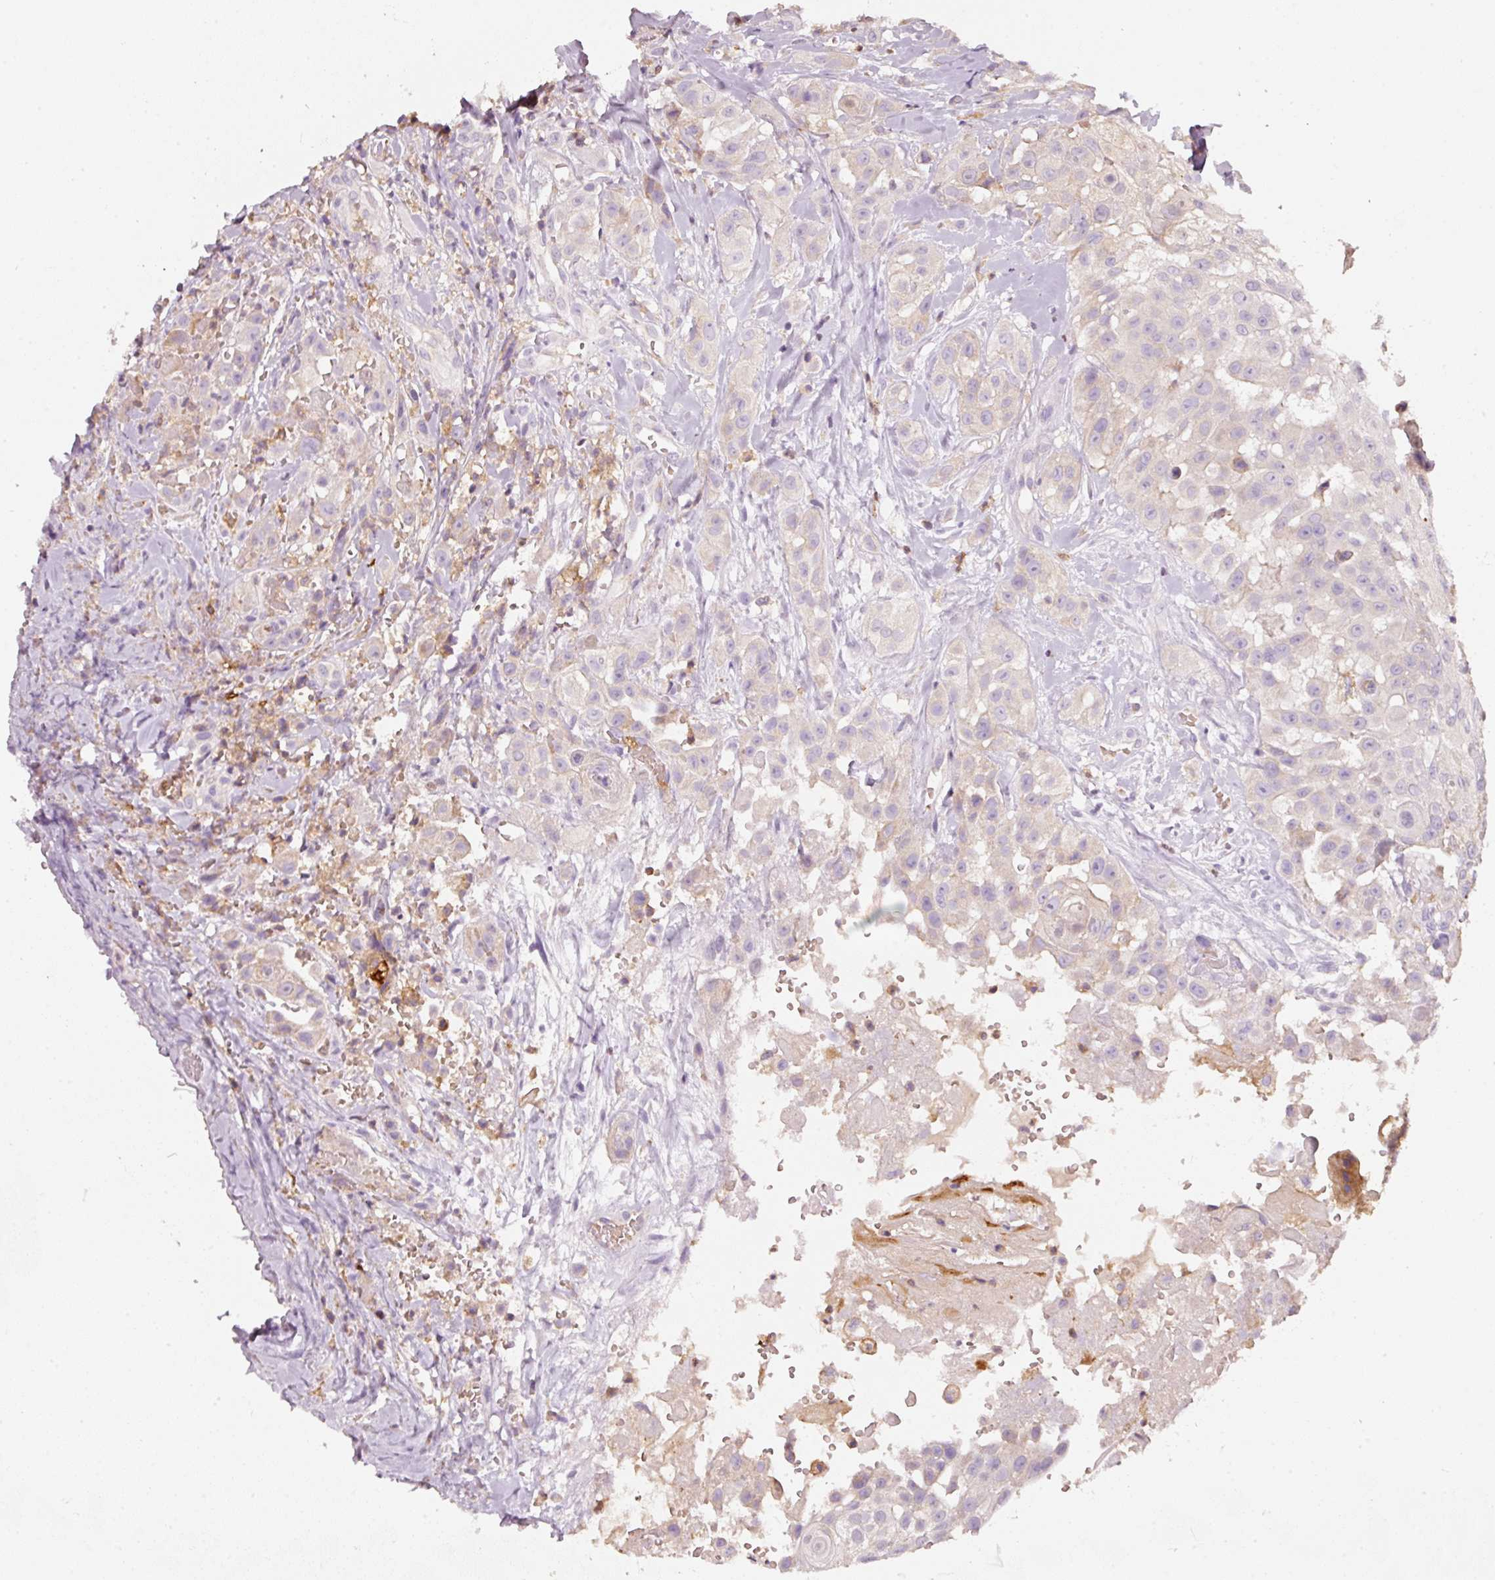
{"staining": {"intensity": "negative", "quantity": "none", "location": "none"}, "tissue": "head and neck cancer", "cell_type": "Tumor cells", "image_type": "cancer", "snomed": [{"axis": "morphology", "description": "Squamous cell carcinoma, NOS"}, {"axis": "topography", "description": "Head-Neck"}], "caption": "Tumor cells are negative for protein expression in human head and neck squamous cell carcinoma. The staining was performed using DAB (3,3'-diaminobenzidine) to visualize the protein expression in brown, while the nuclei were stained in blue with hematoxylin (Magnification: 20x).", "gene": "IQGAP2", "patient": {"sex": "male", "age": 83}}